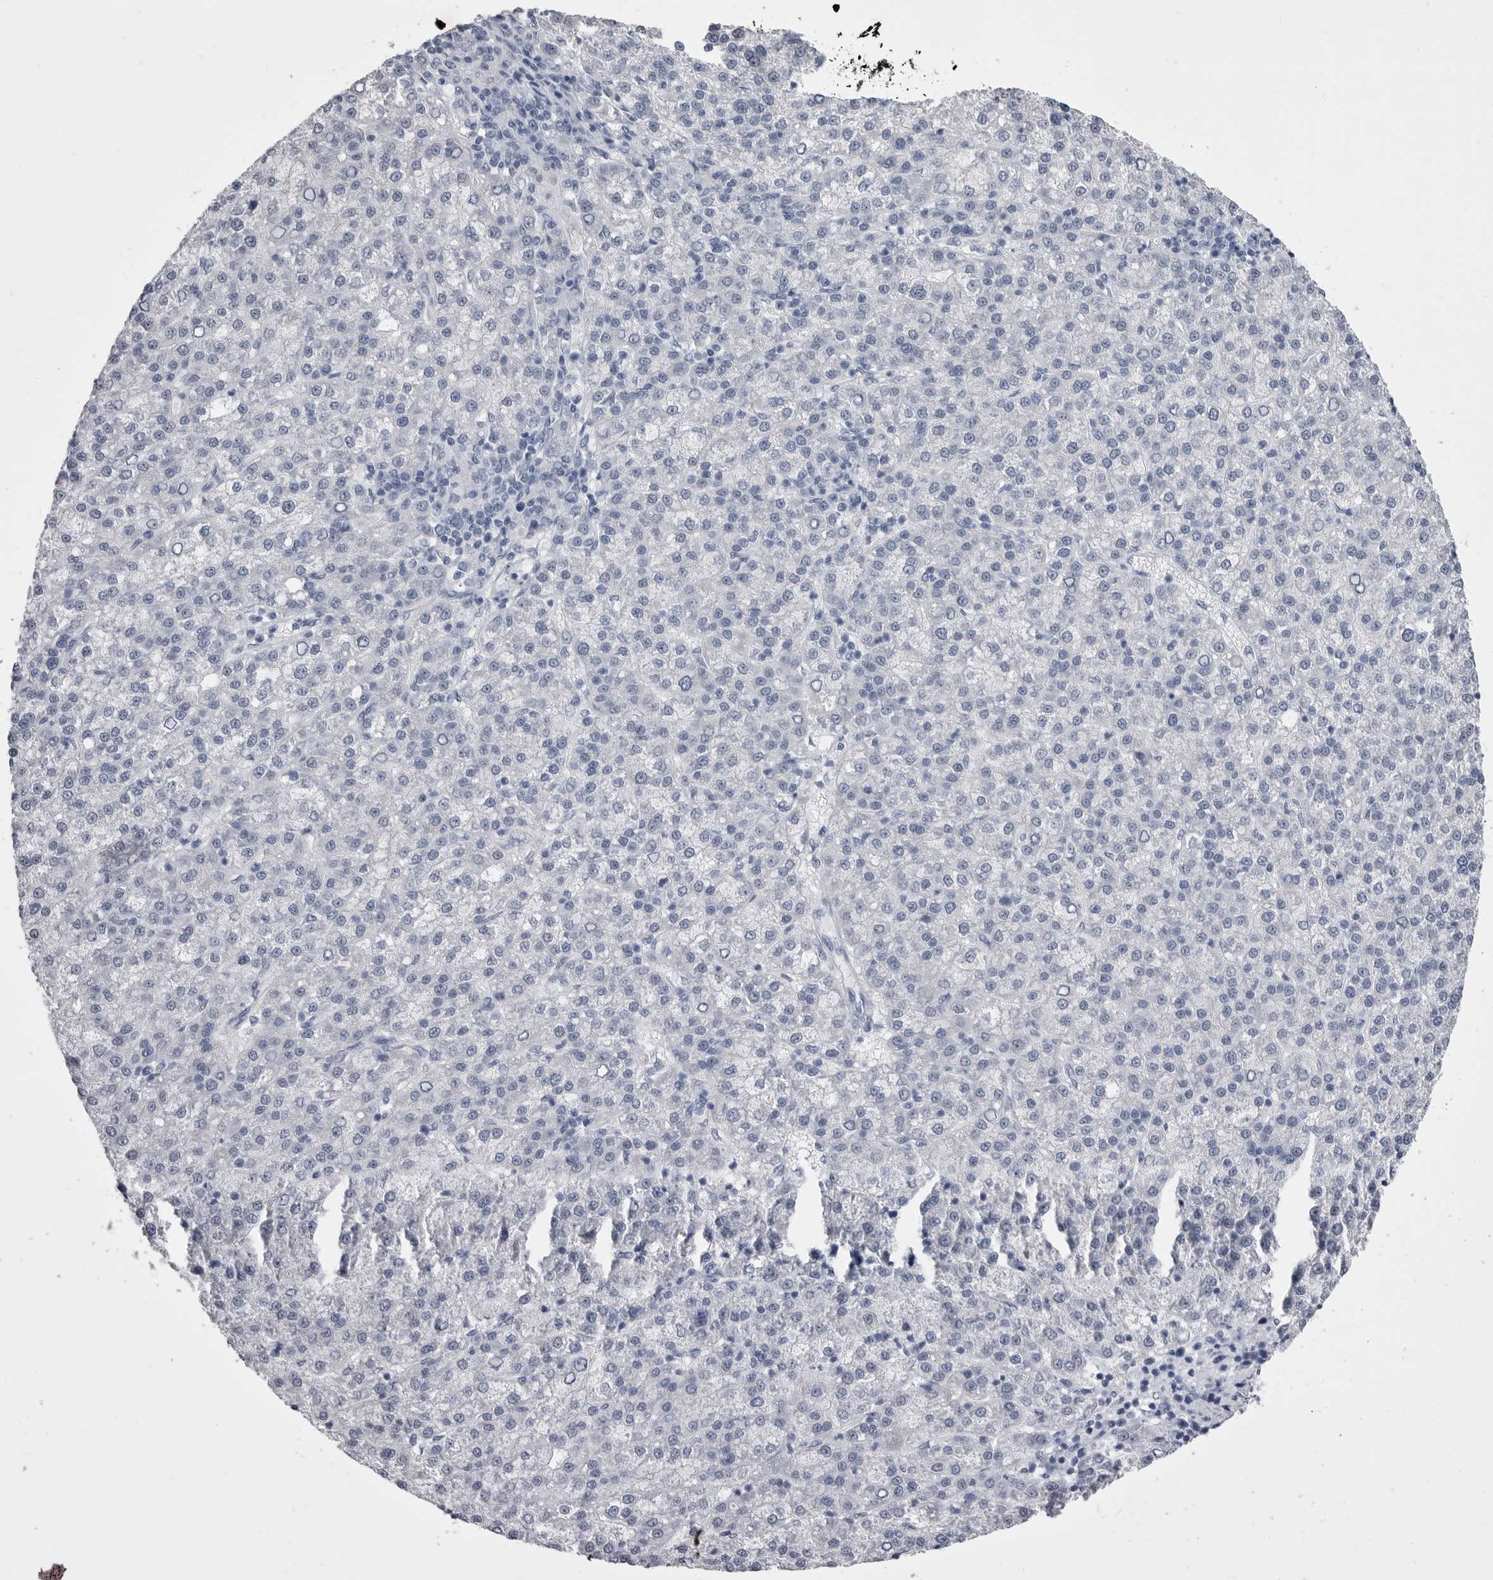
{"staining": {"intensity": "negative", "quantity": "none", "location": "none"}, "tissue": "liver cancer", "cell_type": "Tumor cells", "image_type": "cancer", "snomed": [{"axis": "morphology", "description": "Carcinoma, Hepatocellular, NOS"}, {"axis": "topography", "description": "Liver"}], "caption": "Tumor cells show no significant positivity in liver hepatocellular carcinoma.", "gene": "ANK2", "patient": {"sex": "female", "age": 58}}